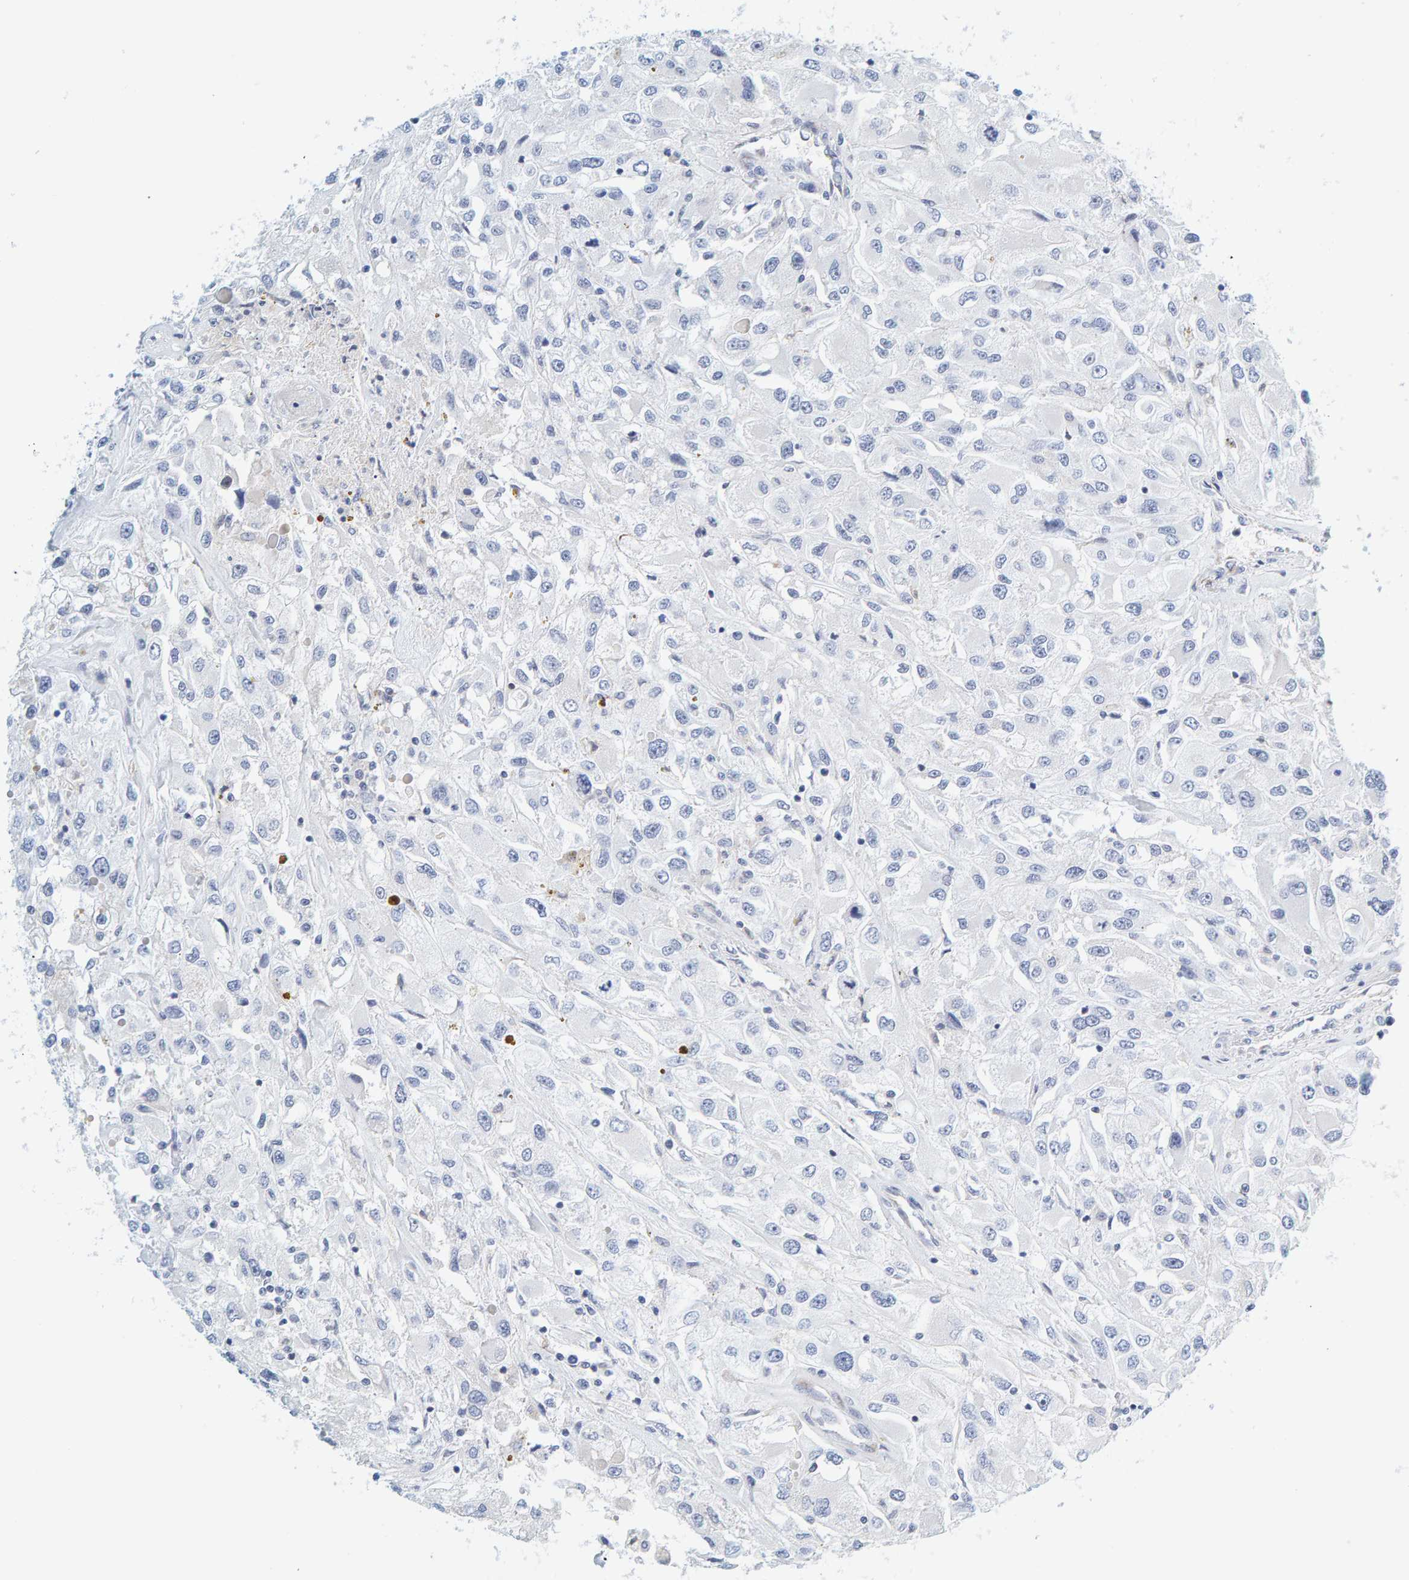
{"staining": {"intensity": "negative", "quantity": "none", "location": "none"}, "tissue": "renal cancer", "cell_type": "Tumor cells", "image_type": "cancer", "snomed": [{"axis": "morphology", "description": "Adenocarcinoma, NOS"}, {"axis": "topography", "description": "Kidney"}], "caption": "High power microscopy histopathology image of an IHC micrograph of adenocarcinoma (renal), revealing no significant staining in tumor cells. Brightfield microscopy of immunohistochemistry stained with DAB (brown) and hematoxylin (blue), captured at high magnification.", "gene": "MOG", "patient": {"sex": "female", "age": 52}}